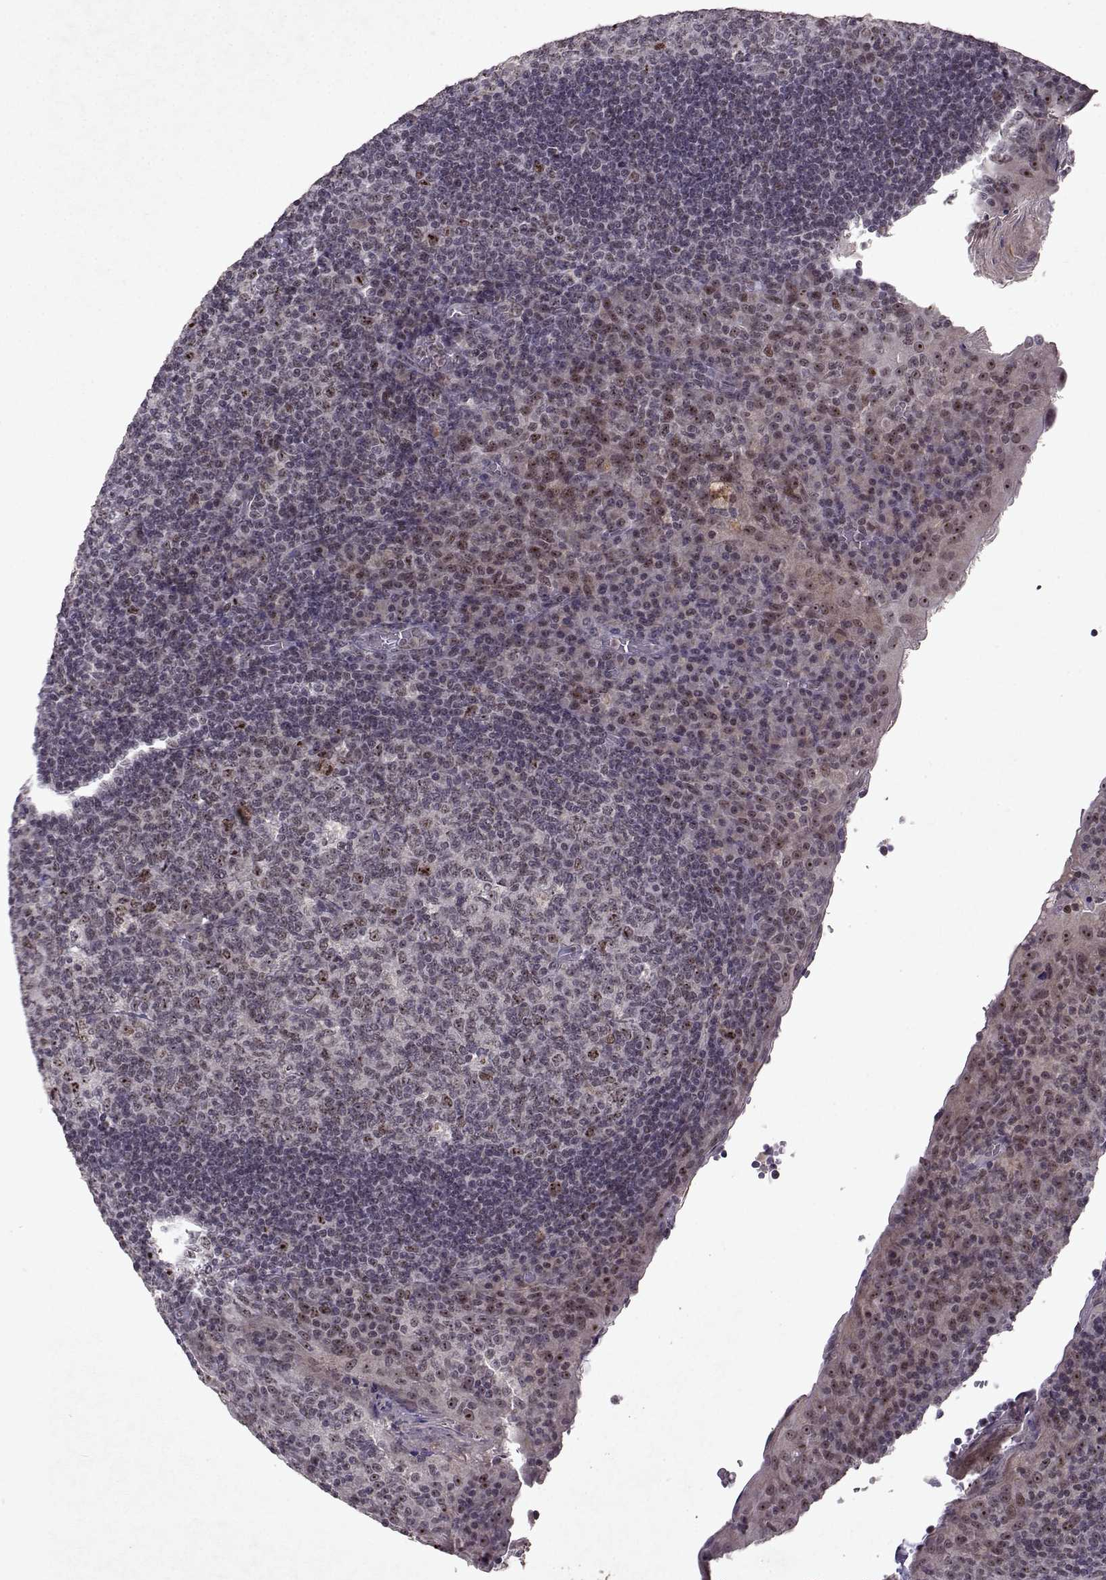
{"staining": {"intensity": "moderate", "quantity": "<25%", "location": "nuclear"}, "tissue": "tonsil", "cell_type": "Germinal center cells", "image_type": "normal", "snomed": [{"axis": "morphology", "description": "Normal tissue, NOS"}, {"axis": "topography", "description": "Tonsil"}], "caption": "Immunohistochemical staining of normal human tonsil shows low levels of moderate nuclear positivity in approximately <25% of germinal center cells.", "gene": "DDX56", "patient": {"sex": "male", "age": 17}}